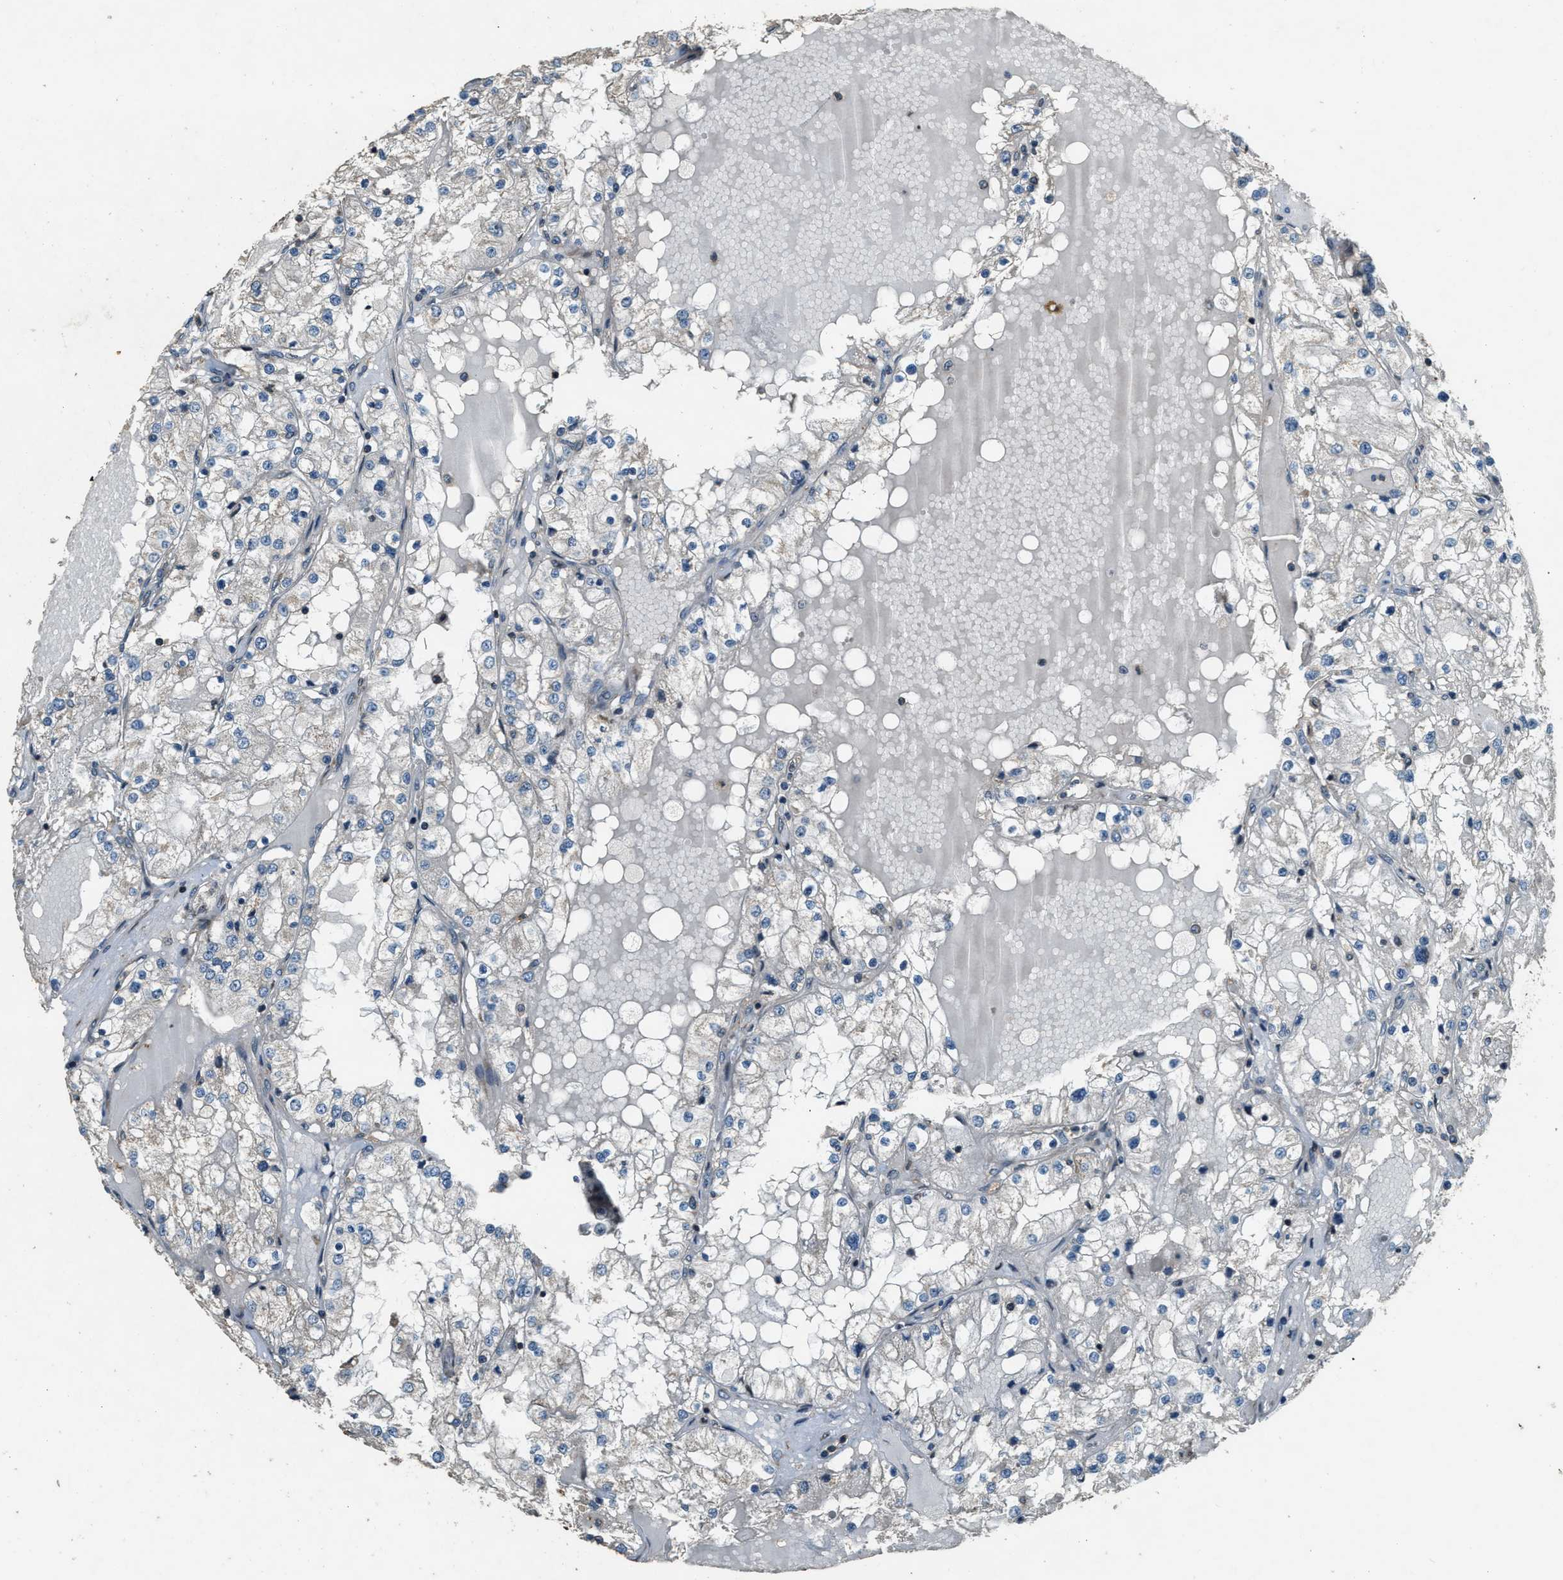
{"staining": {"intensity": "negative", "quantity": "none", "location": "none"}, "tissue": "renal cancer", "cell_type": "Tumor cells", "image_type": "cancer", "snomed": [{"axis": "morphology", "description": "Adenocarcinoma, NOS"}, {"axis": "topography", "description": "Kidney"}], "caption": "Tumor cells are negative for protein expression in human renal cancer. The staining was performed using DAB (3,3'-diaminobenzidine) to visualize the protein expression in brown, while the nuclei were stained in blue with hematoxylin (Magnification: 20x).", "gene": "MED21", "patient": {"sex": "male", "age": 68}}